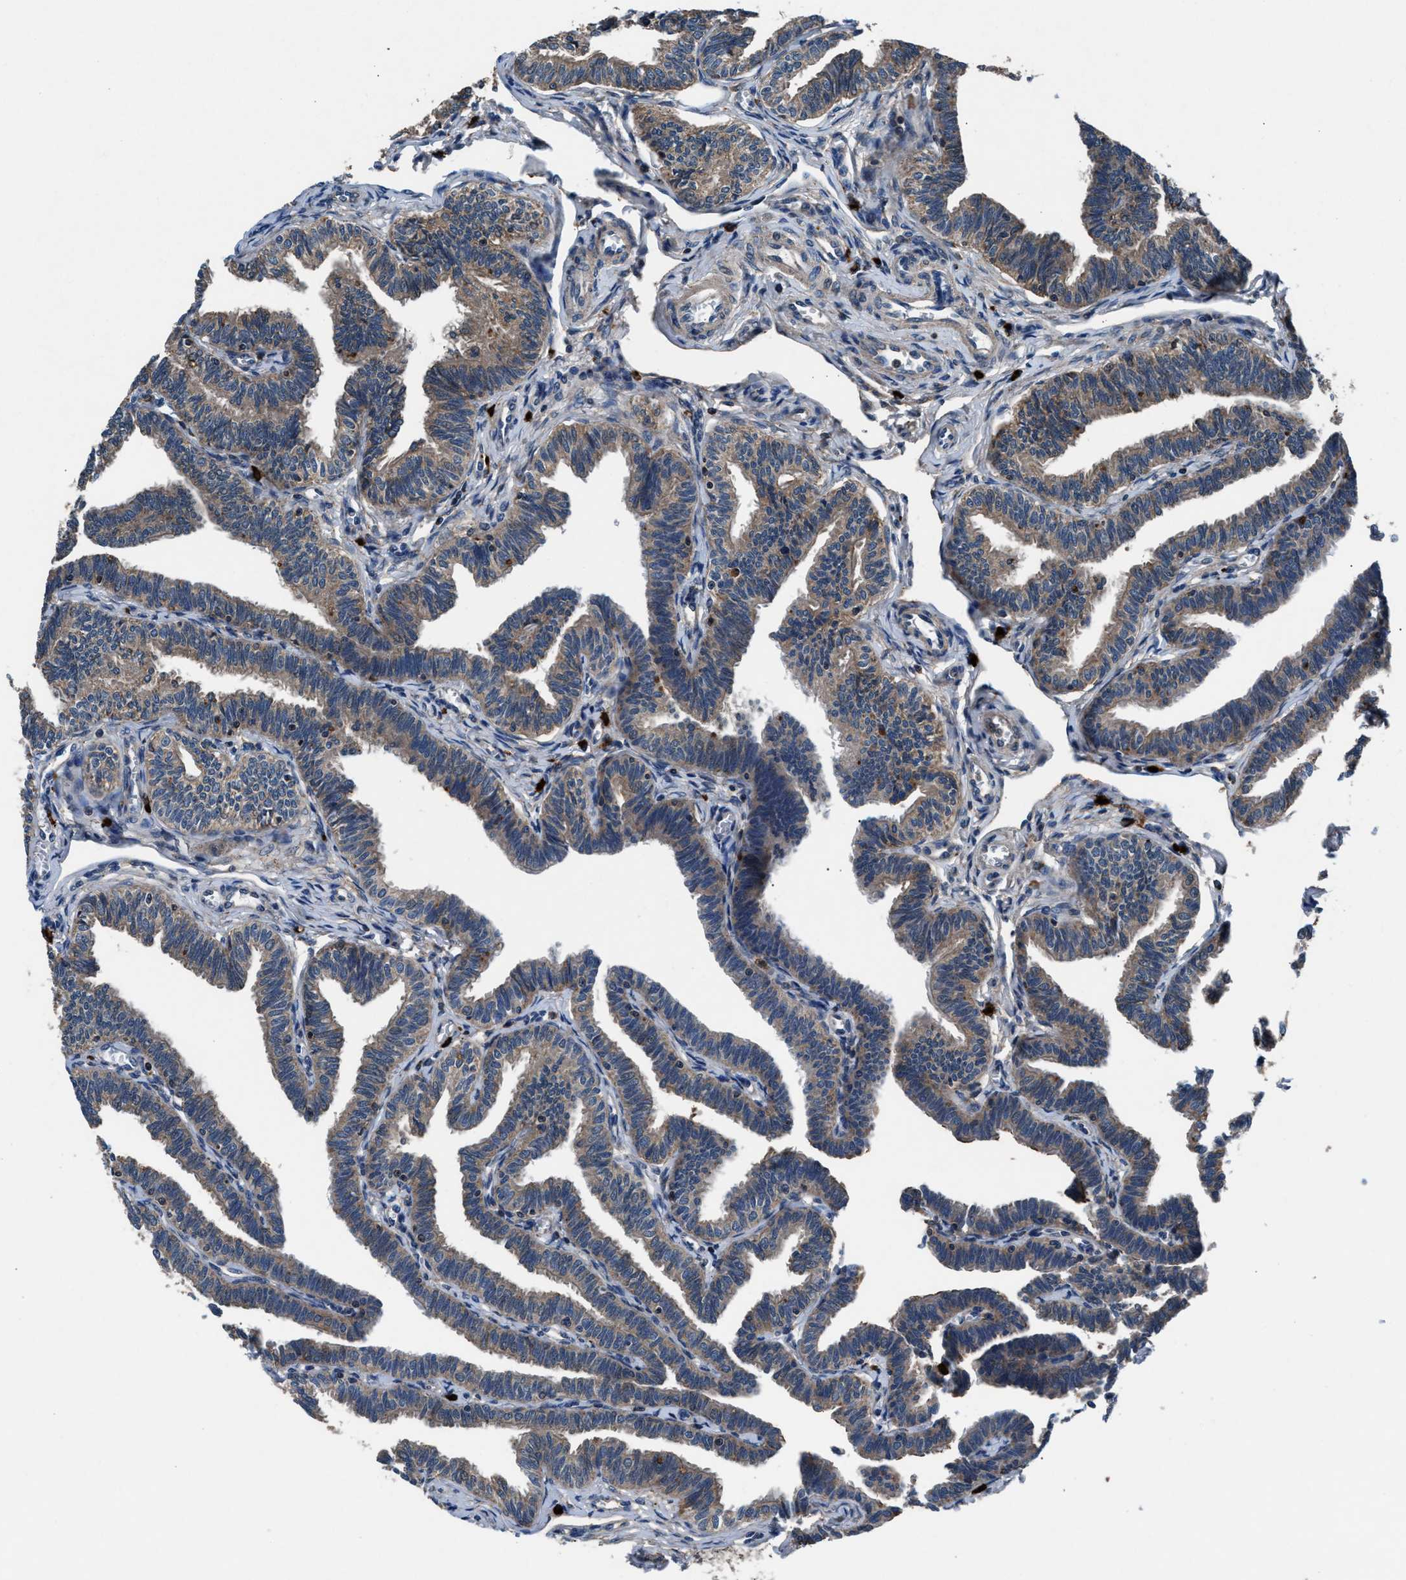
{"staining": {"intensity": "moderate", "quantity": ">75%", "location": "cytoplasmic/membranous"}, "tissue": "fallopian tube", "cell_type": "Glandular cells", "image_type": "normal", "snomed": [{"axis": "morphology", "description": "Normal tissue, NOS"}, {"axis": "topography", "description": "Fallopian tube"}, {"axis": "topography", "description": "Ovary"}], "caption": "Benign fallopian tube was stained to show a protein in brown. There is medium levels of moderate cytoplasmic/membranous expression in about >75% of glandular cells.", "gene": "FAM221A", "patient": {"sex": "female", "age": 23}}